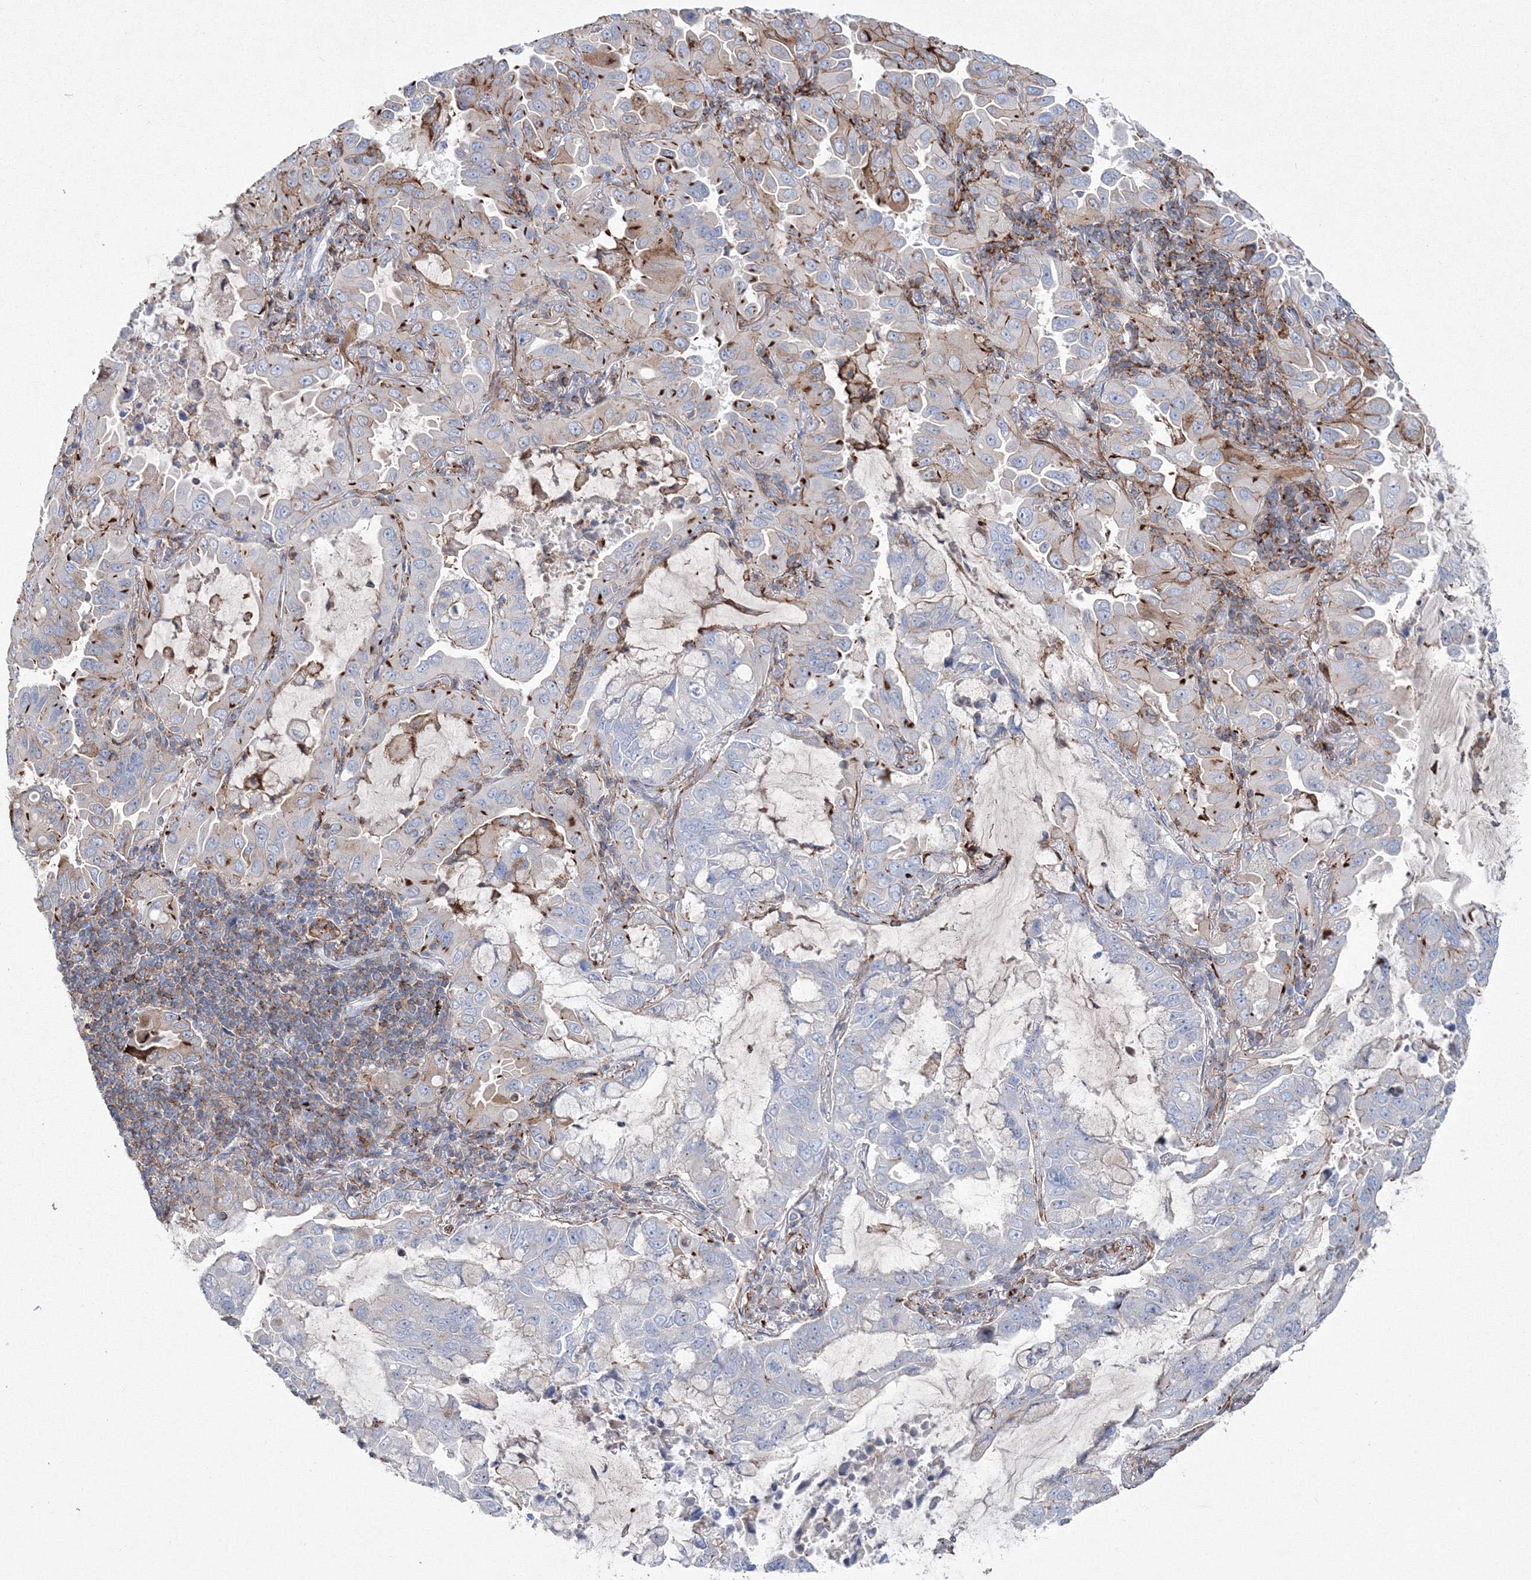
{"staining": {"intensity": "negative", "quantity": "none", "location": "none"}, "tissue": "lung cancer", "cell_type": "Tumor cells", "image_type": "cancer", "snomed": [{"axis": "morphology", "description": "Adenocarcinoma, NOS"}, {"axis": "topography", "description": "Lung"}], "caption": "Immunohistochemical staining of human lung adenocarcinoma demonstrates no significant positivity in tumor cells.", "gene": "GPR82", "patient": {"sex": "male", "age": 64}}